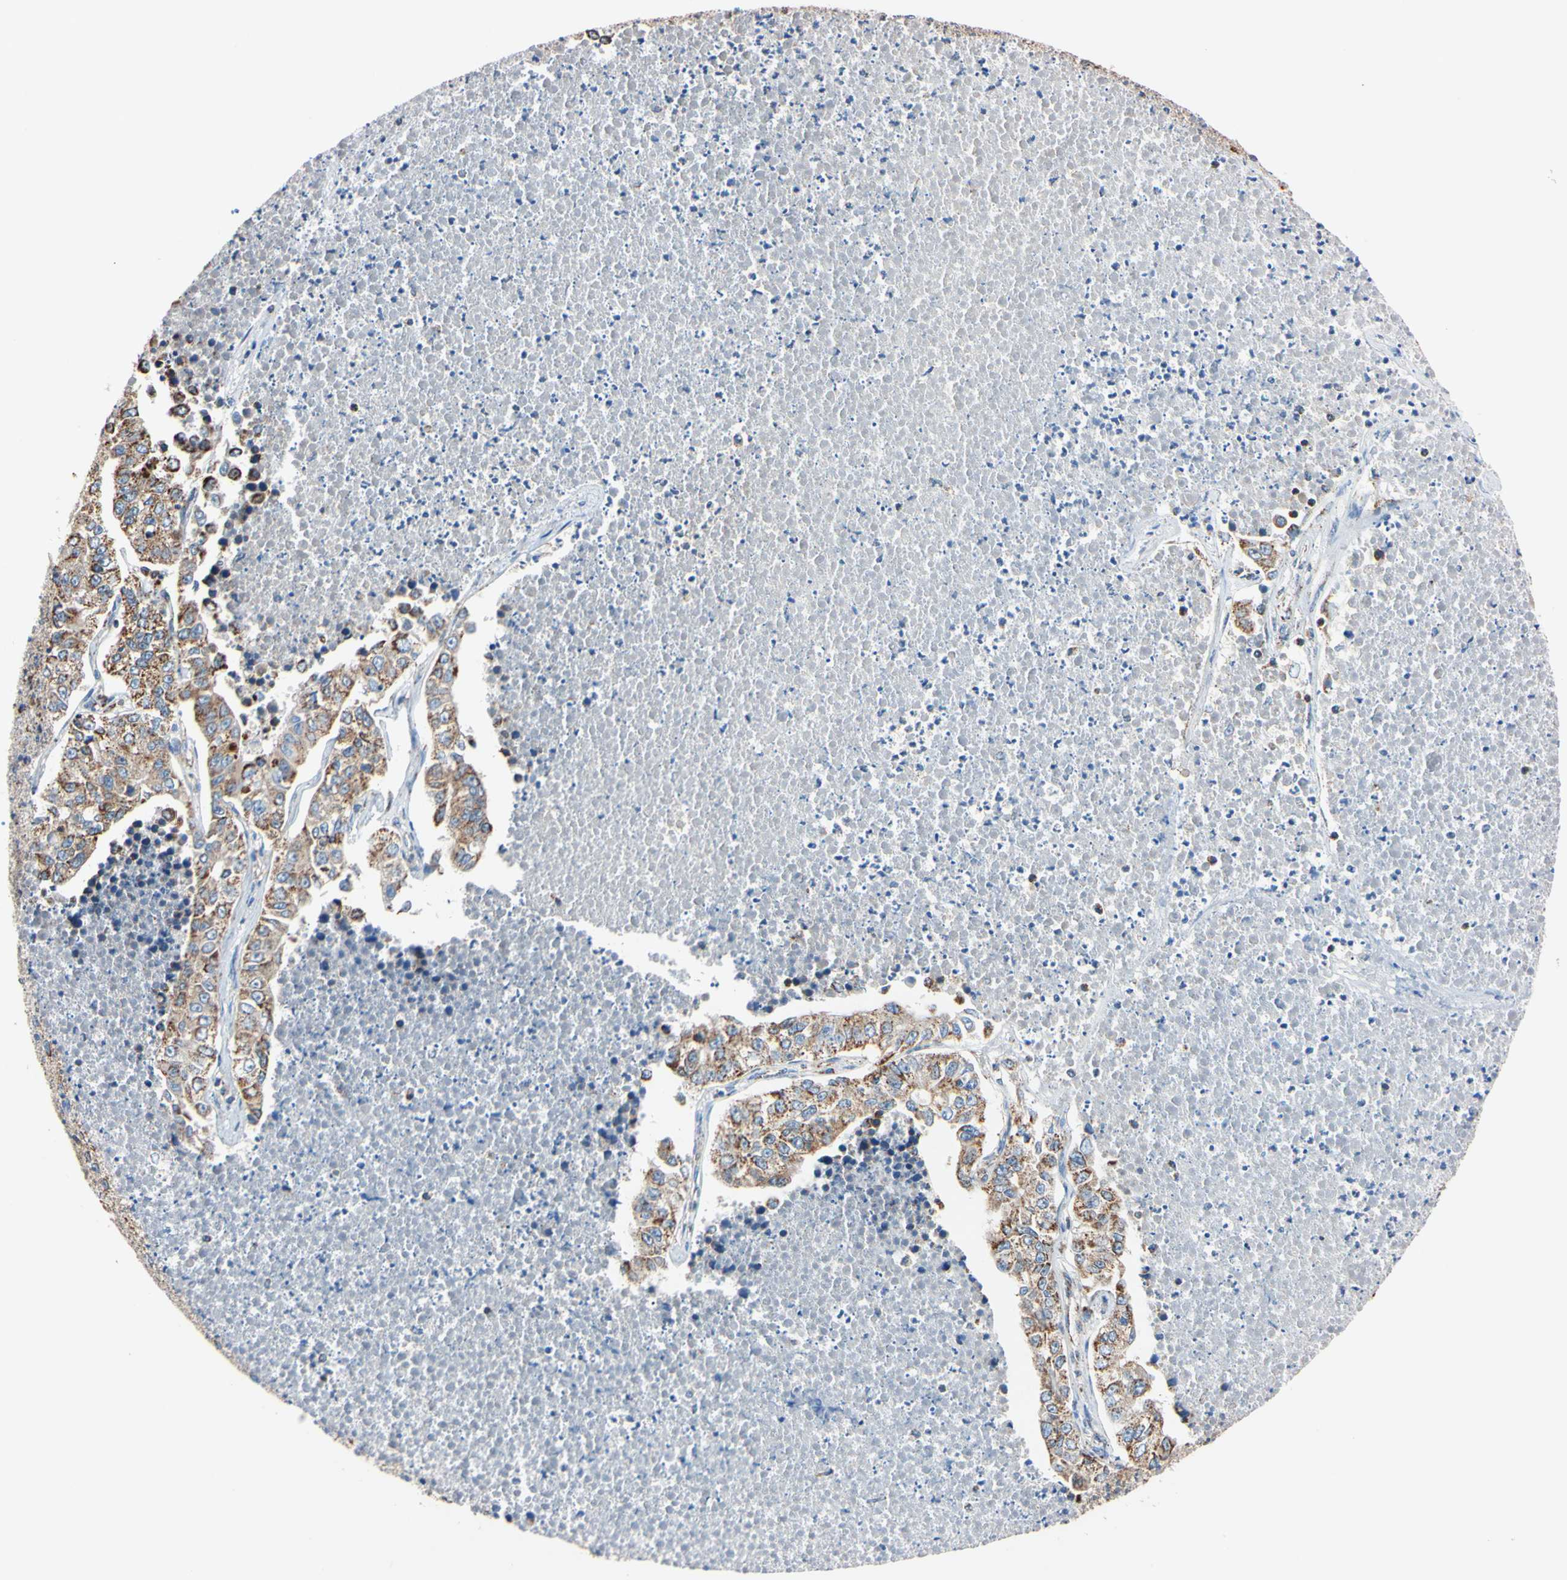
{"staining": {"intensity": "moderate", "quantity": ">75%", "location": "cytoplasmic/membranous"}, "tissue": "lung cancer", "cell_type": "Tumor cells", "image_type": "cancer", "snomed": [{"axis": "morphology", "description": "Adenocarcinoma, NOS"}, {"axis": "topography", "description": "Lung"}], "caption": "About >75% of tumor cells in lung cancer (adenocarcinoma) demonstrate moderate cytoplasmic/membranous protein expression as visualized by brown immunohistochemical staining.", "gene": "CLPP", "patient": {"sex": "male", "age": 49}}